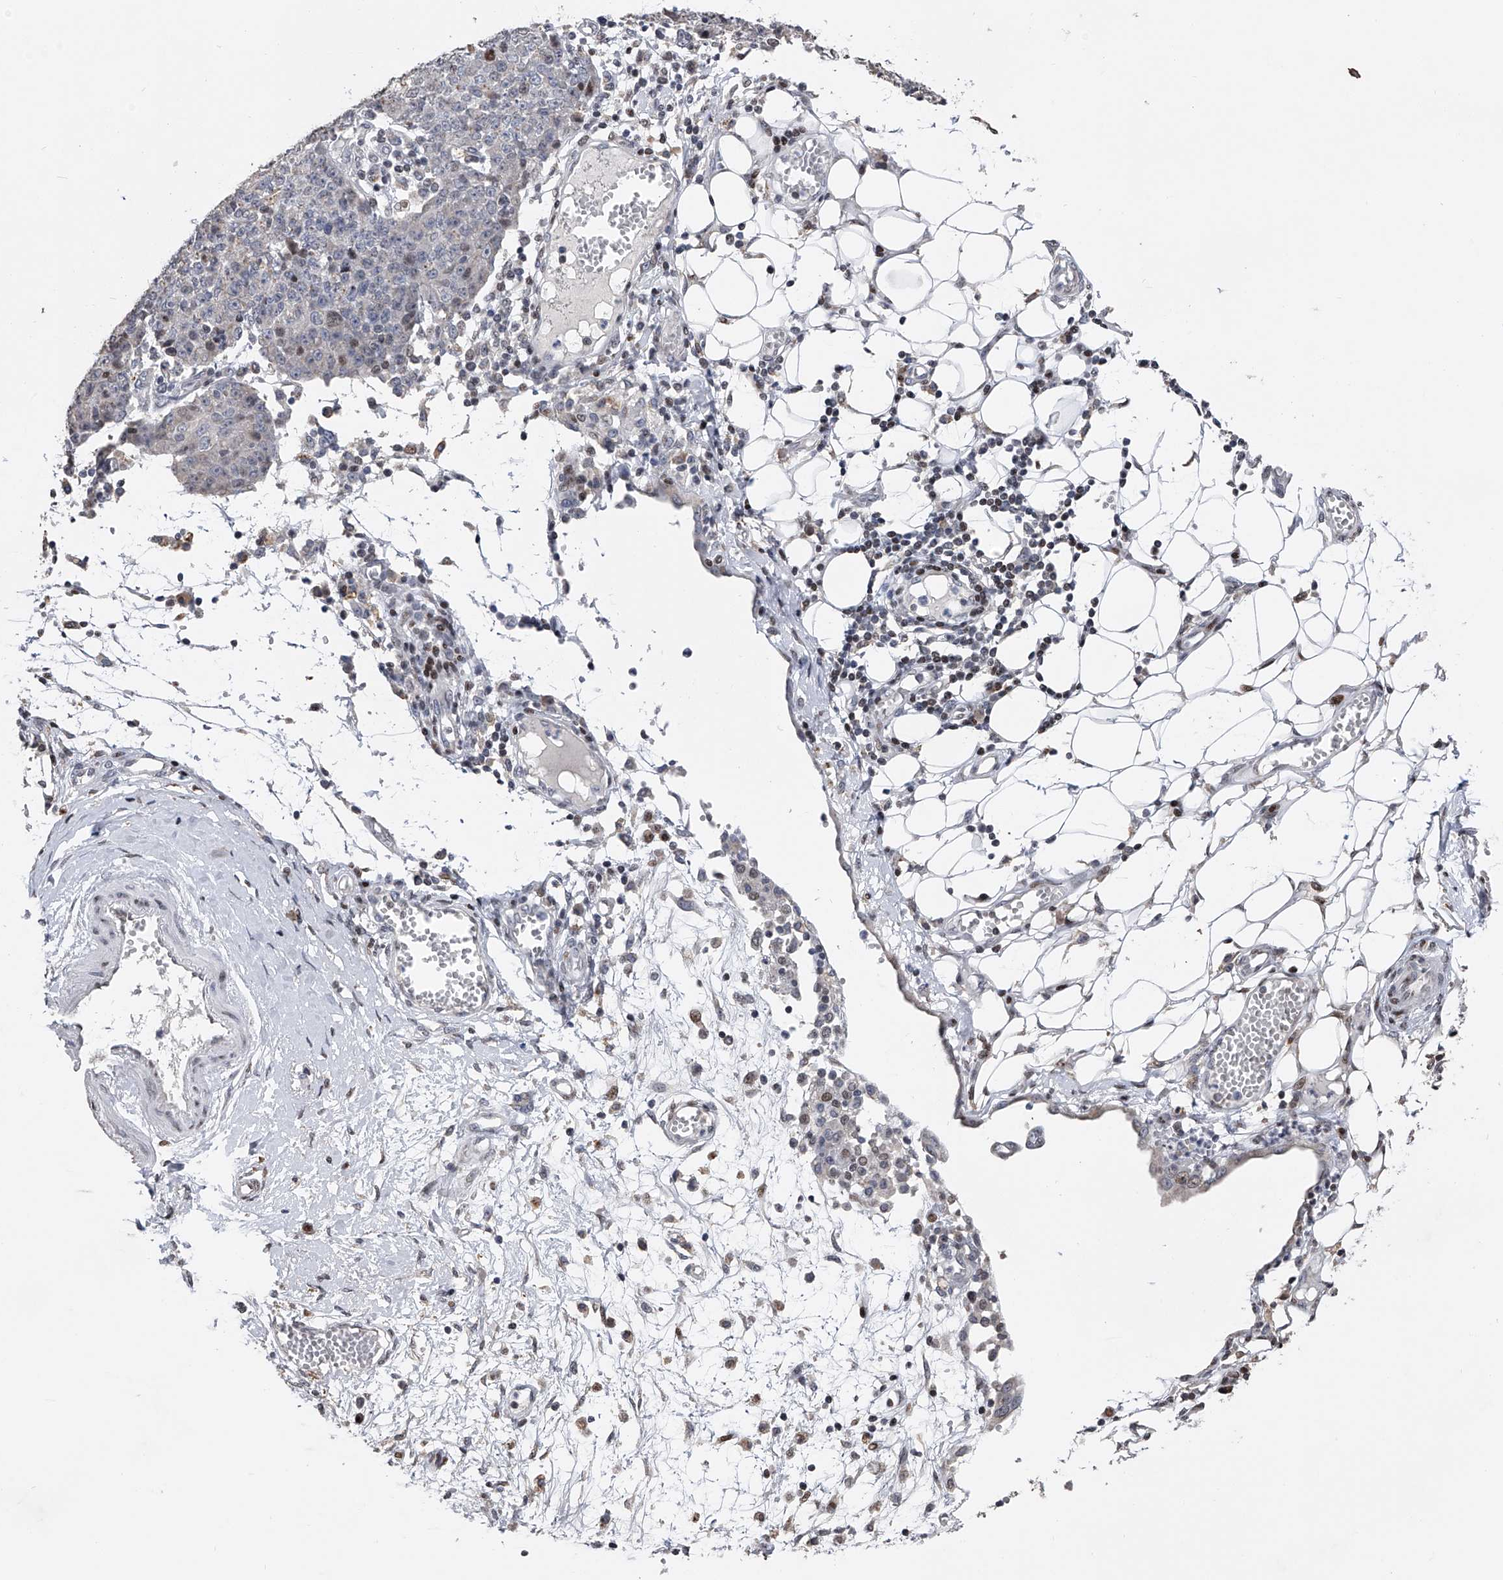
{"staining": {"intensity": "negative", "quantity": "none", "location": "none"}, "tissue": "ovarian cancer", "cell_type": "Tumor cells", "image_type": "cancer", "snomed": [{"axis": "morphology", "description": "Carcinoma, endometroid"}, {"axis": "topography", "description": "Ovary"}], "caption": "Image shows no significant protein positivity in tumor cells of endometroid carcinoma (ovarian).", "gene": "RWDD2A", "patient": {"sex": "female", "age": 42}}